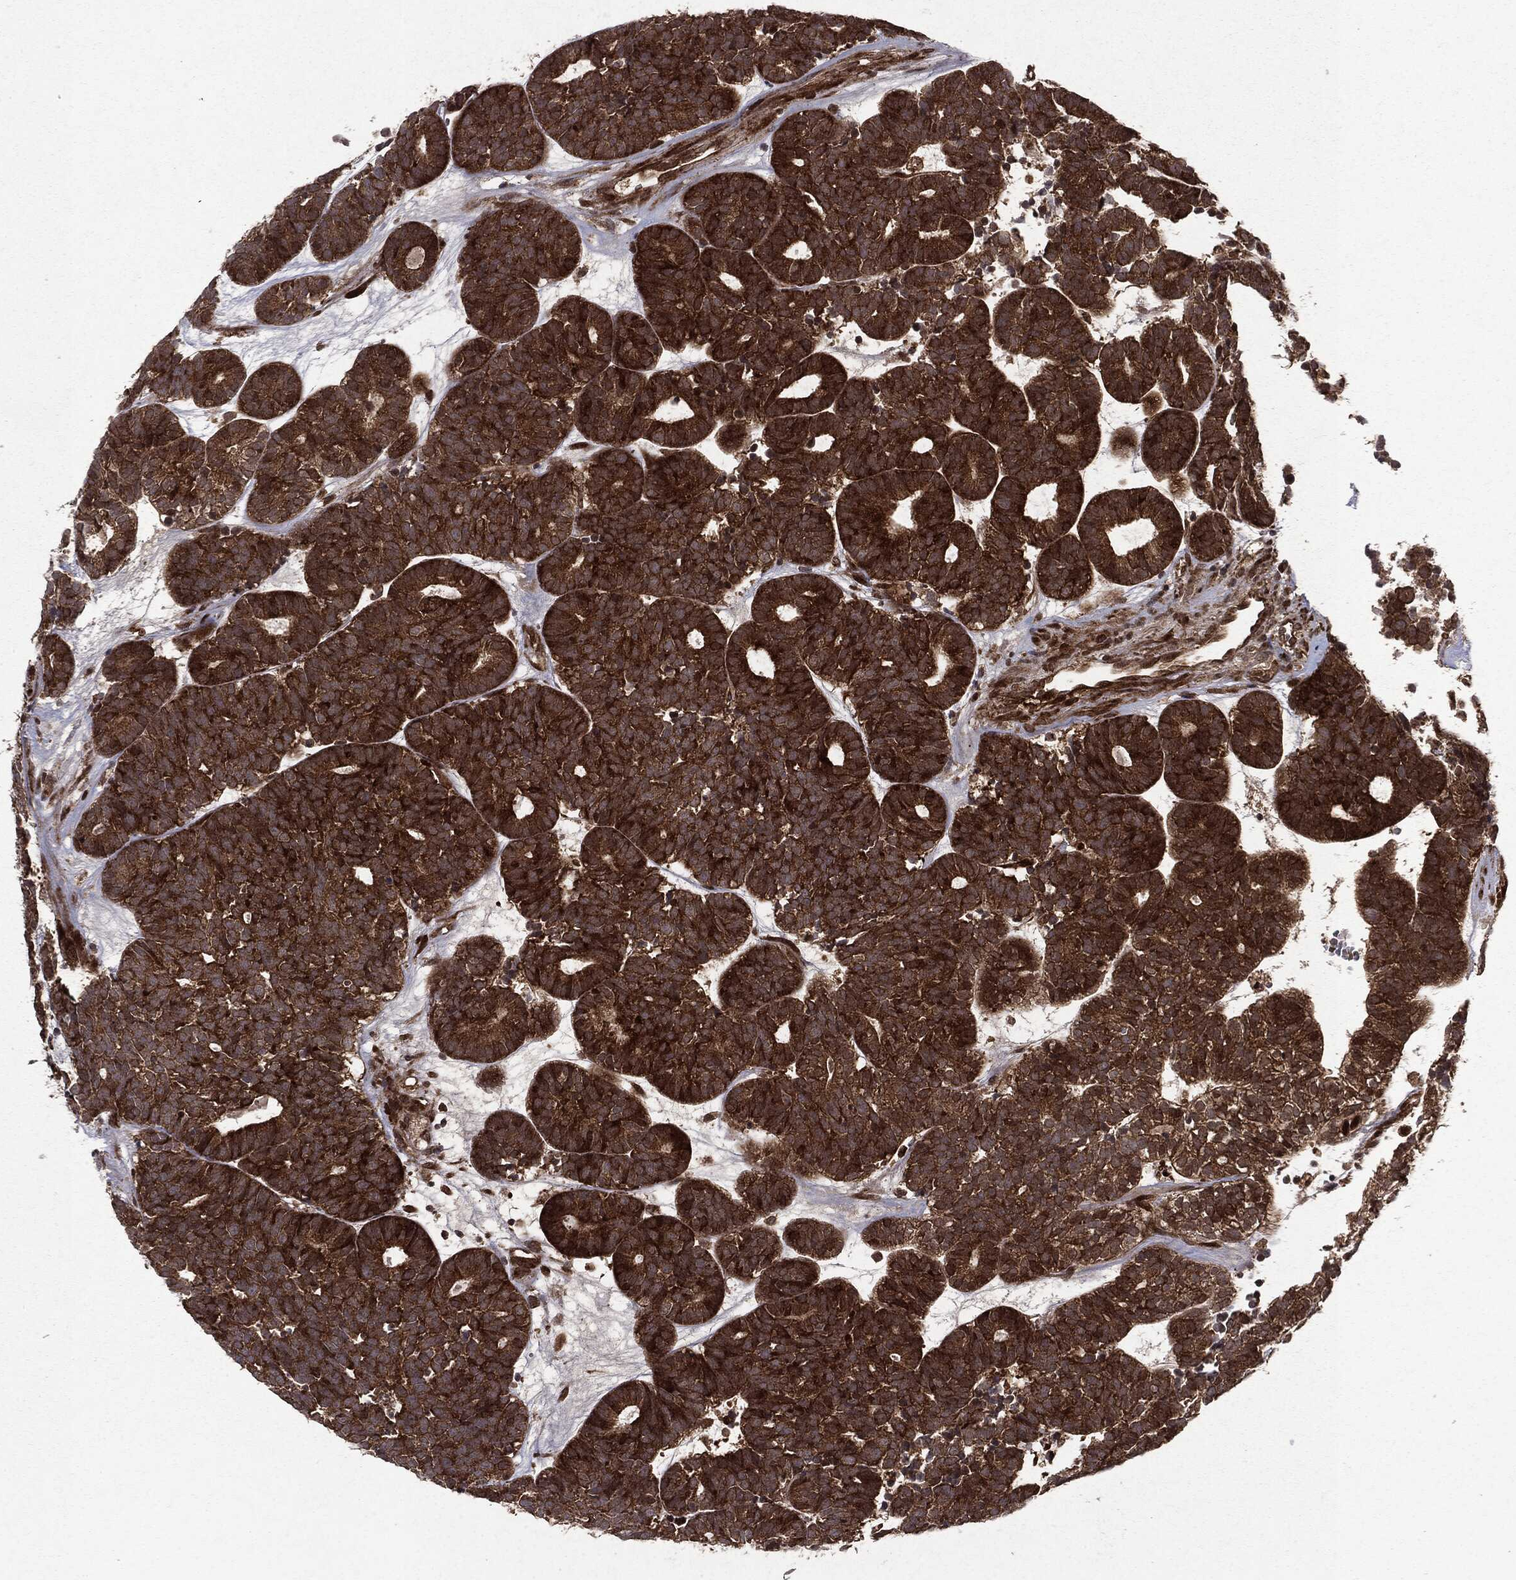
{"staining": {"intensity": "strong", "quantity": ">75%", "location": "cytoplasmic/membranous"}, "tissue": "head and neck cancer", "cell_type": "Tumor cells", "image_type": "cancer", "snomed": [{"axis": "morphology", "description": "Adenocarcinoma, NOS"}, {"axis": "topography", "description": "Head-Neck"}], "caption": "Immunohistochemistry of human head and neck cancer (adenocarcinoma) reveals high levels of strong cytoplasmic/membranous staining in about >75% of tumor cells. The protein is stained brown, and the nuclei are stained in blue (DAB IHC with brightfield microscopy, high magnification).", "gene": "OTUB1", "patient": {"sex": "female", "age": 81}}